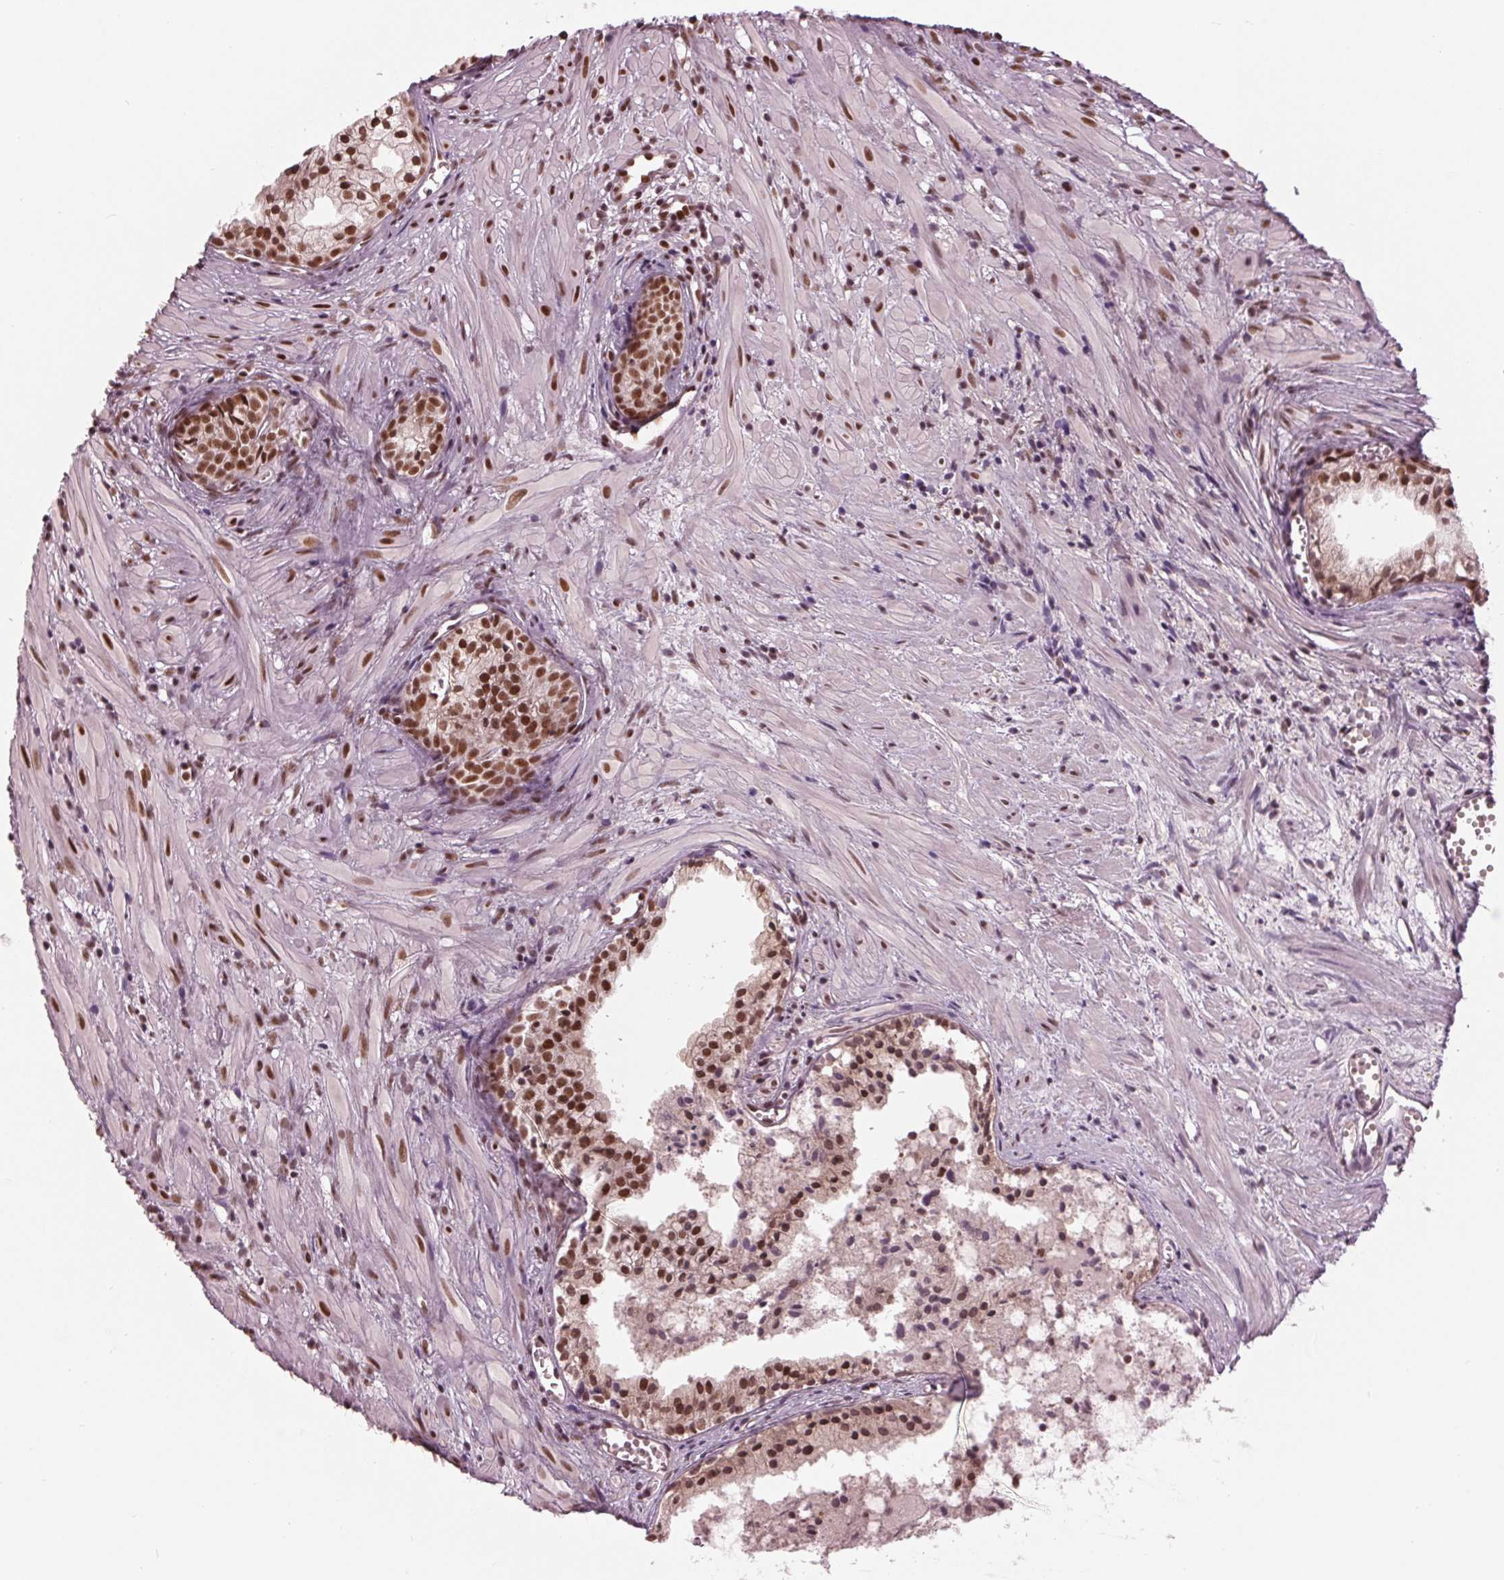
{"staining": {"intensity": "moderate", "quantity": ">75%", "location": "nuclear"}, "tissue": "prostate cancer", "cell_type": "Tumor cells", "image_type": "cancer", "snomed": [{"axis": "morphology", "description": "Adenocarcinoma, High grade"}, {"axis": "topography", "description": "Prostate"}], "caption": "Approximately >75% of tumor cells in prostate cancer (high-grade adenocarcinoma) demonstrate moderate nuclear protein staining as visualized by brown immunohistochemical staining.", "gene": "LSM2", "patient": {"sex": "male", "age": 58}}